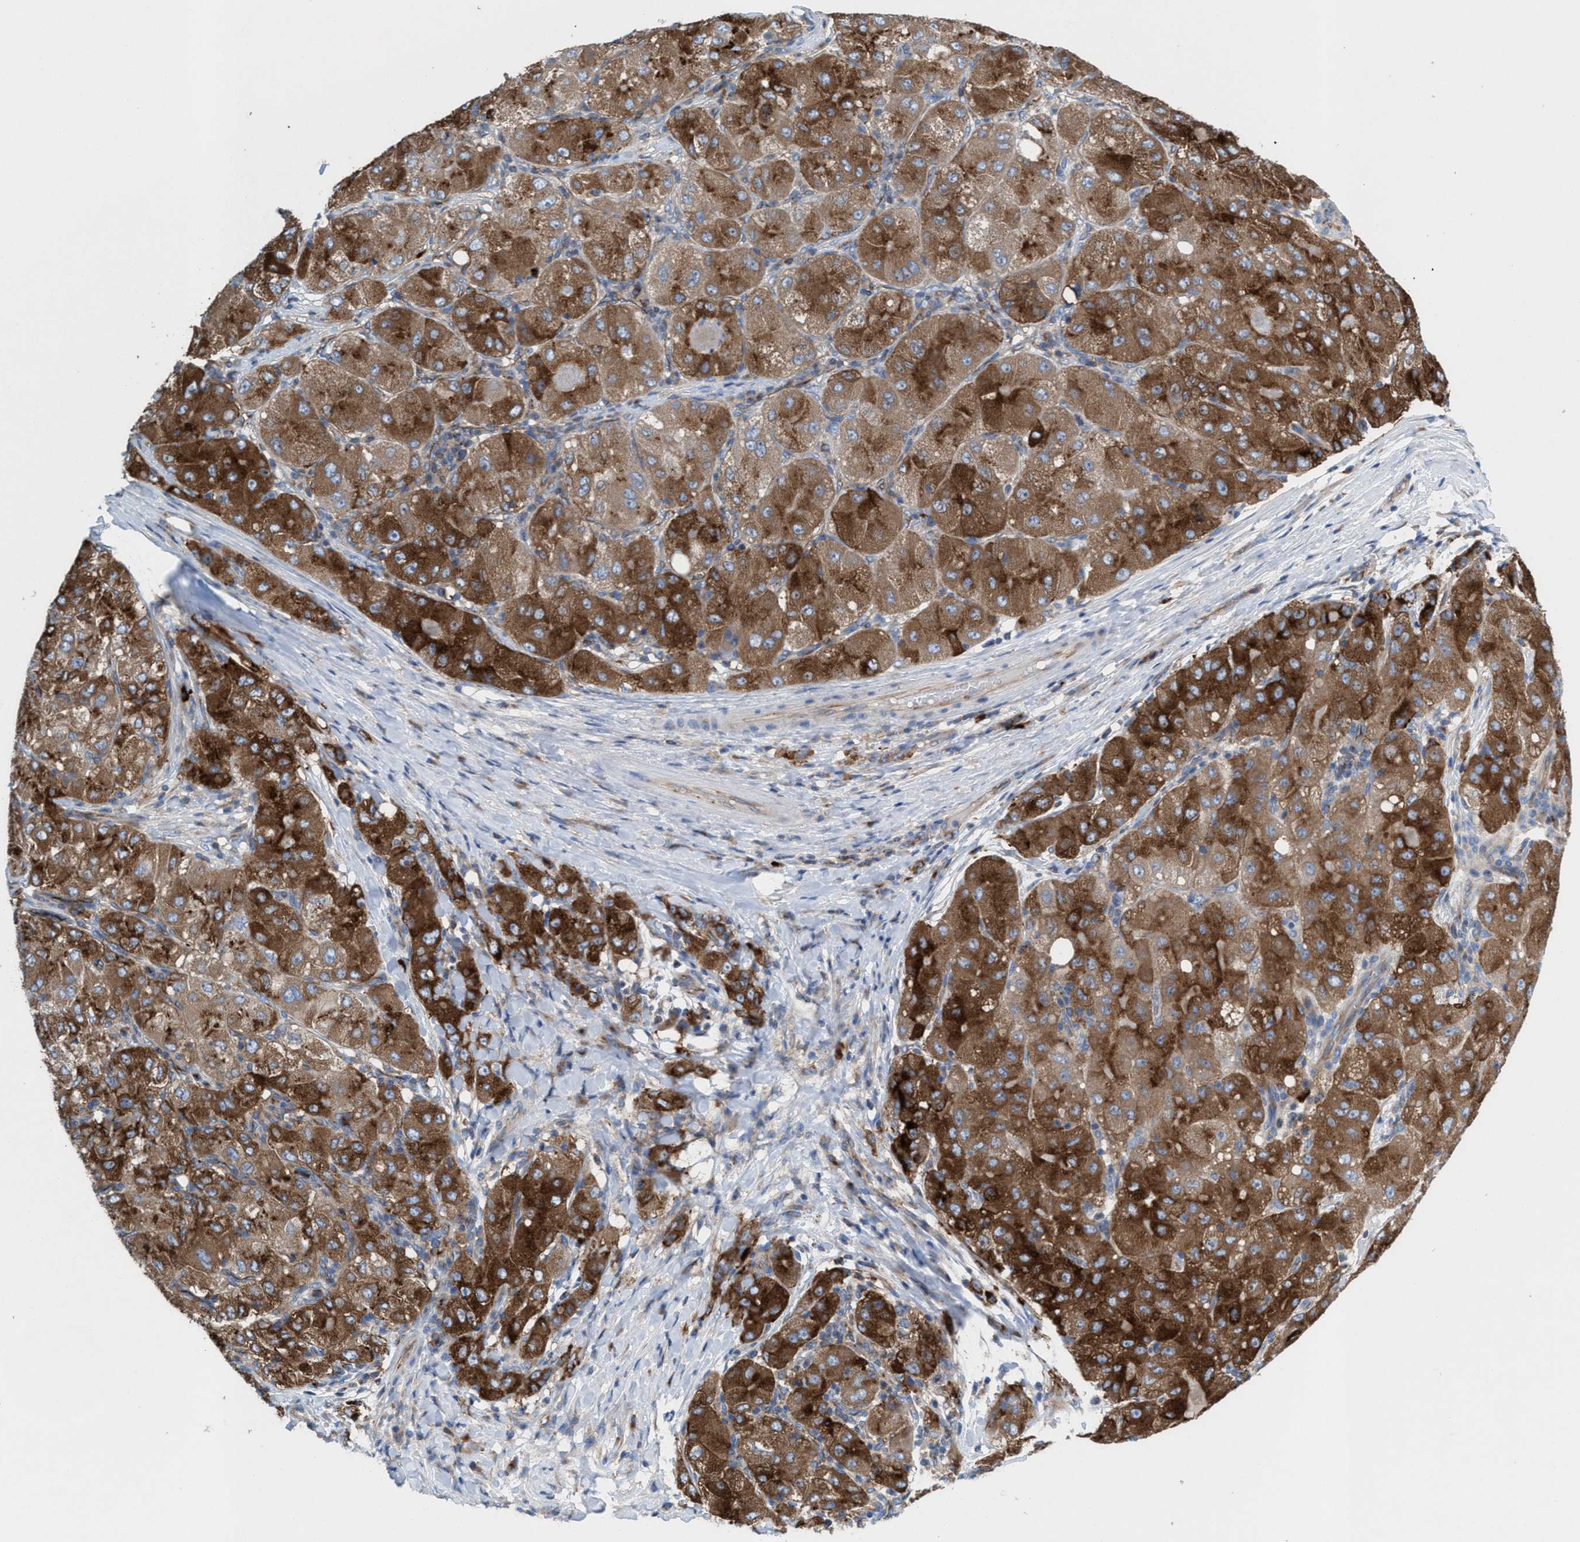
{"staining": {"intensity": "moderate", "quantity": ">75%", "location": "cytoplasmic/membranous"}, "tissue": "liver cancer", "cell_type": "Tumor cells", "image_type": "cancer", "snomed": [{"axis": "morphology", "description": "Carcinoma, Hepatocellular, NOS"}, {"axis": "topography", "description": "Liver"}], "caption": "Immunohistochemistry (IHC) of liver hepatocellular carcinoma exhibits medium levels of moderate cytoplasmic/membranous staining in about >75% of tumor cells.", "gene": "NYAP1", "patient": {"sex": "male", "age": 80}}